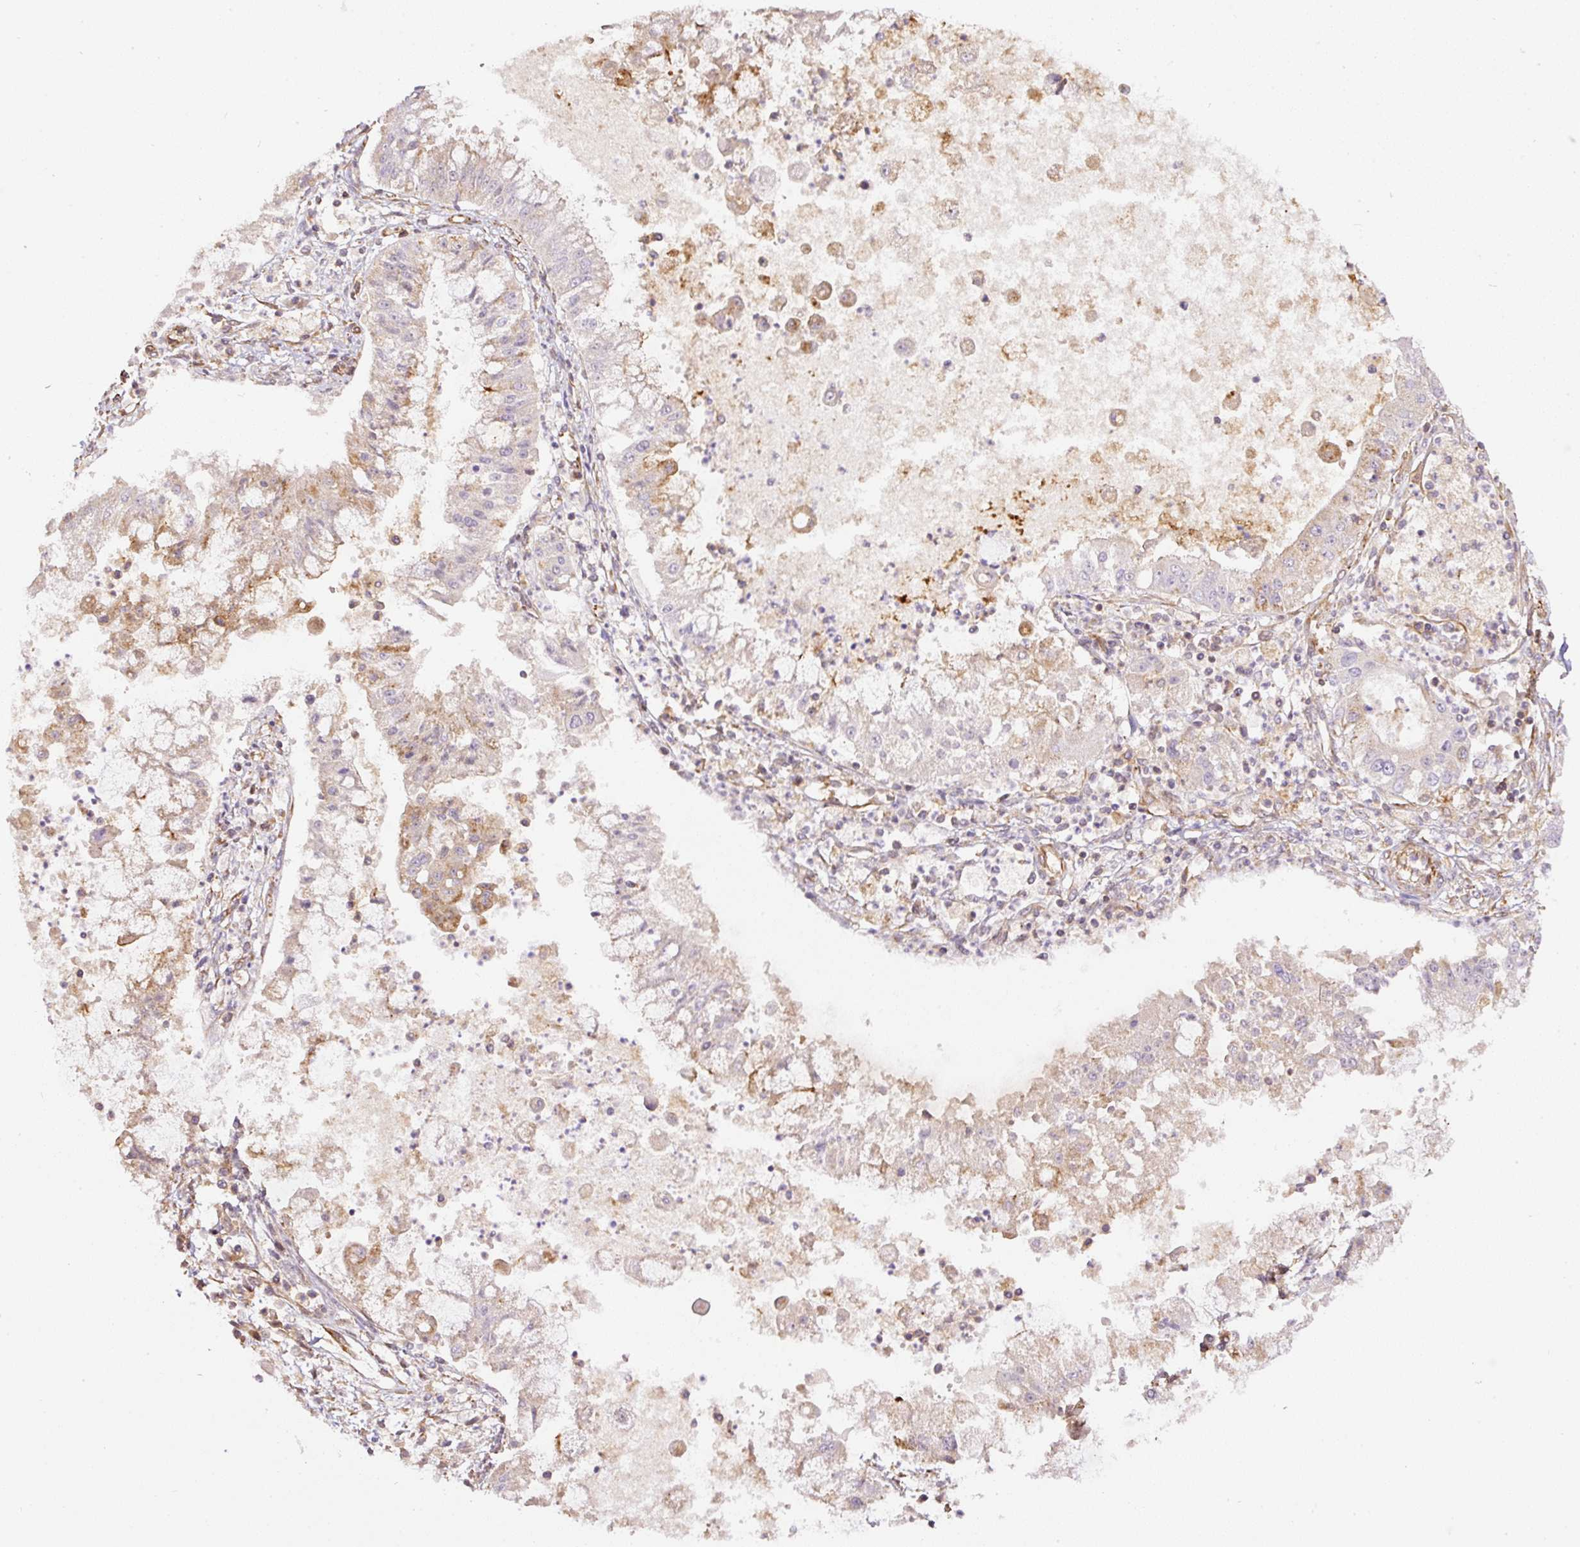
{"staining": {"intensity": "negative", "quantity": "none", "location": "none"}, "tissue": "ovarian cancer", "cell_type": "Tumor cells", "image_type": "cancer", "snomed": [{"axis": "morphology", "description": "Cystadenocarcinoma, mucinous, NOS"}, {"axis": "topography", "description": "Ovary"}], "caption": "This is an IHC image of ovarian cancer. There is no staining in tumor cells.", "gene": "PCK2", "patient": {"sex": "female", "age": 70}}